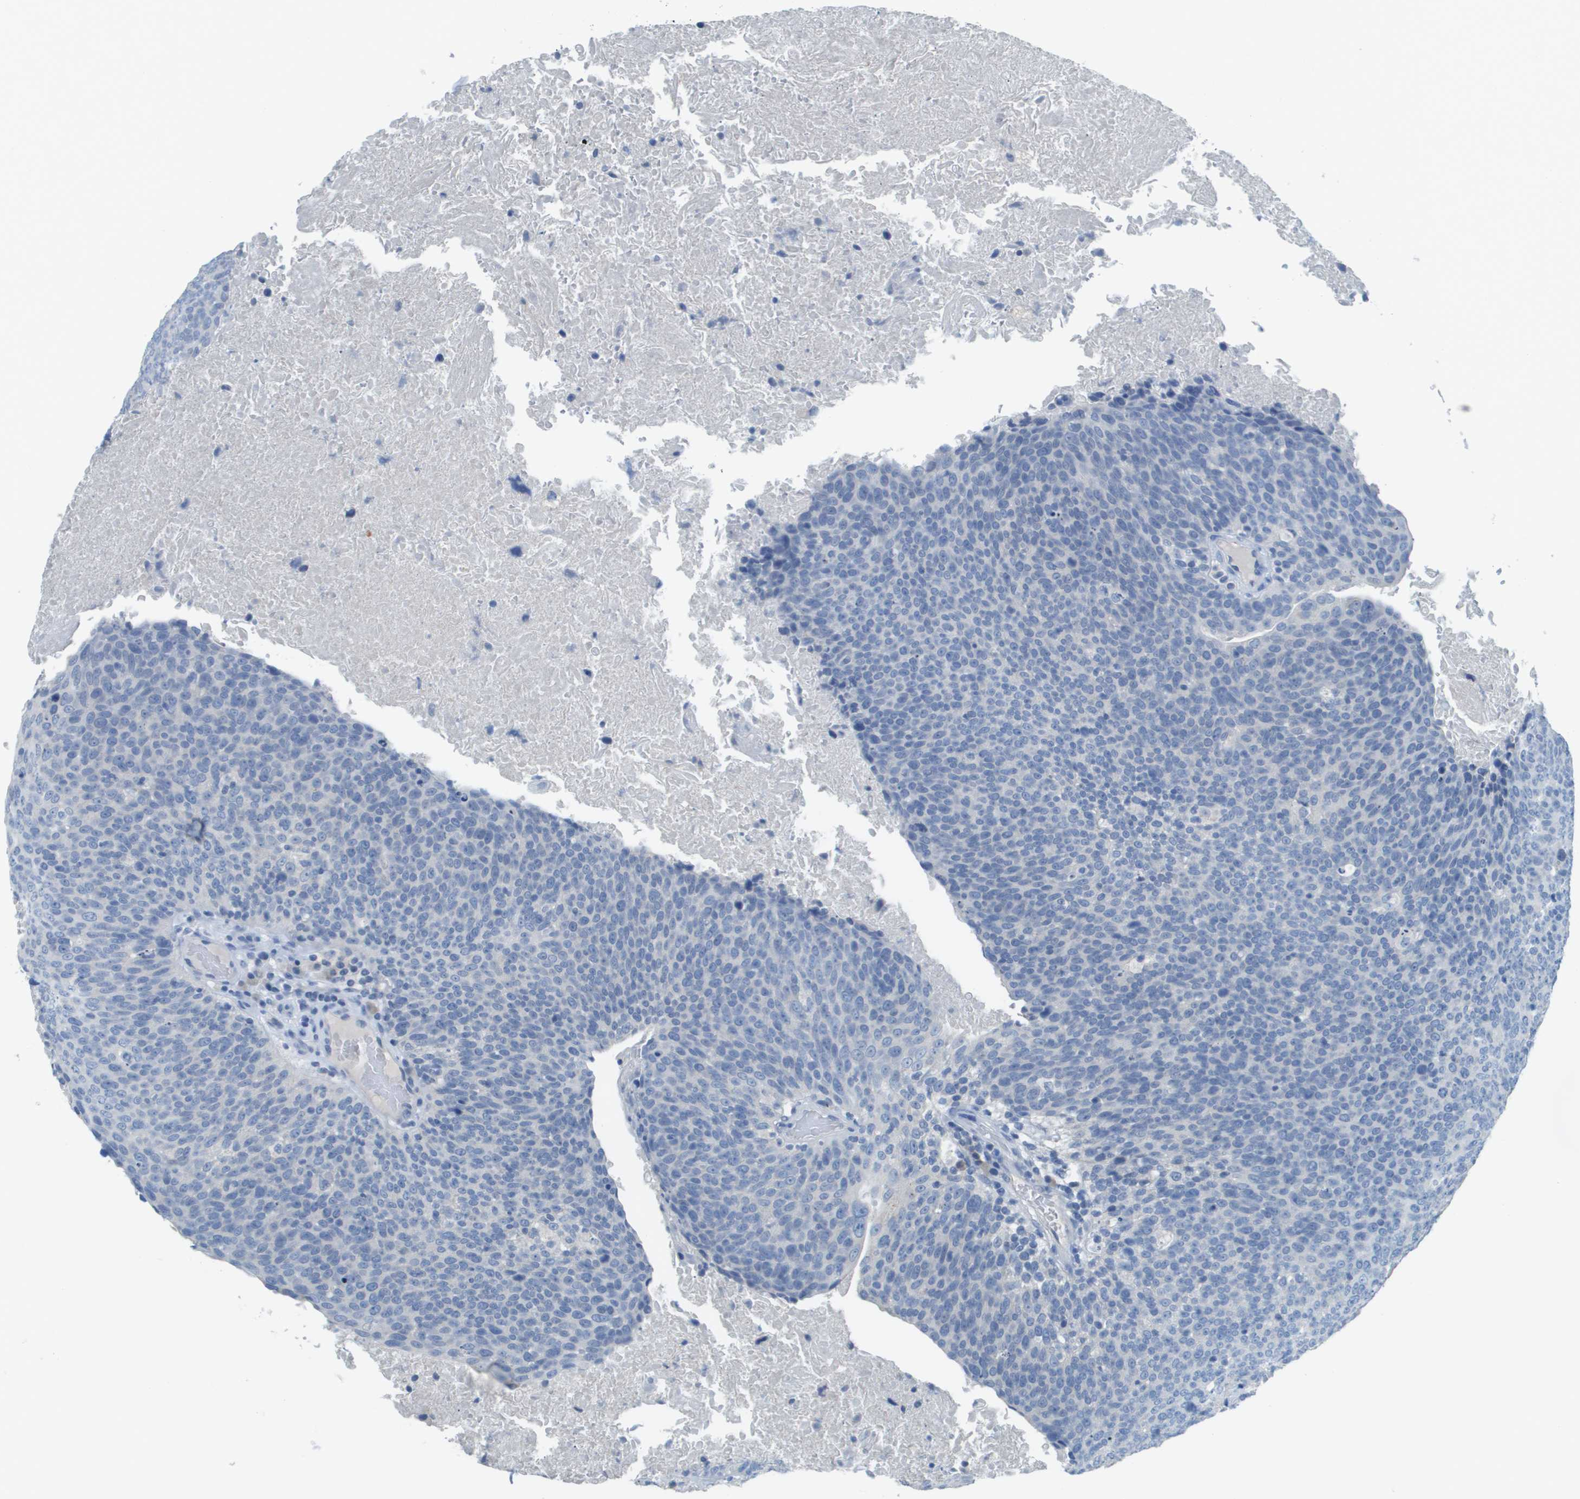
{"staining": {"intensity": "negative", "quantity": "none", "location": "none"}, "tissue": "head and neck cancer", "cell_type": "Tumor cells", "image_type": "cancer", "snomed": [{"axis": "morphology", "description": "Squamous cell carcinoma, NOS"}, {"axis": "morphology", "description": "Squamous cell carcinoma, metastatic, NOS"}, {"axis": "topography", "description": "Lymph node"}, {"axis": "topography", "description": "Head-Neck"}], "caption": "Tumor cells show no significant positivity in head and neck cancer (metastatic squamous cell carcinoma).", "gene": "PTGDR2", "patient": {"sex": "male", "age": 62}}